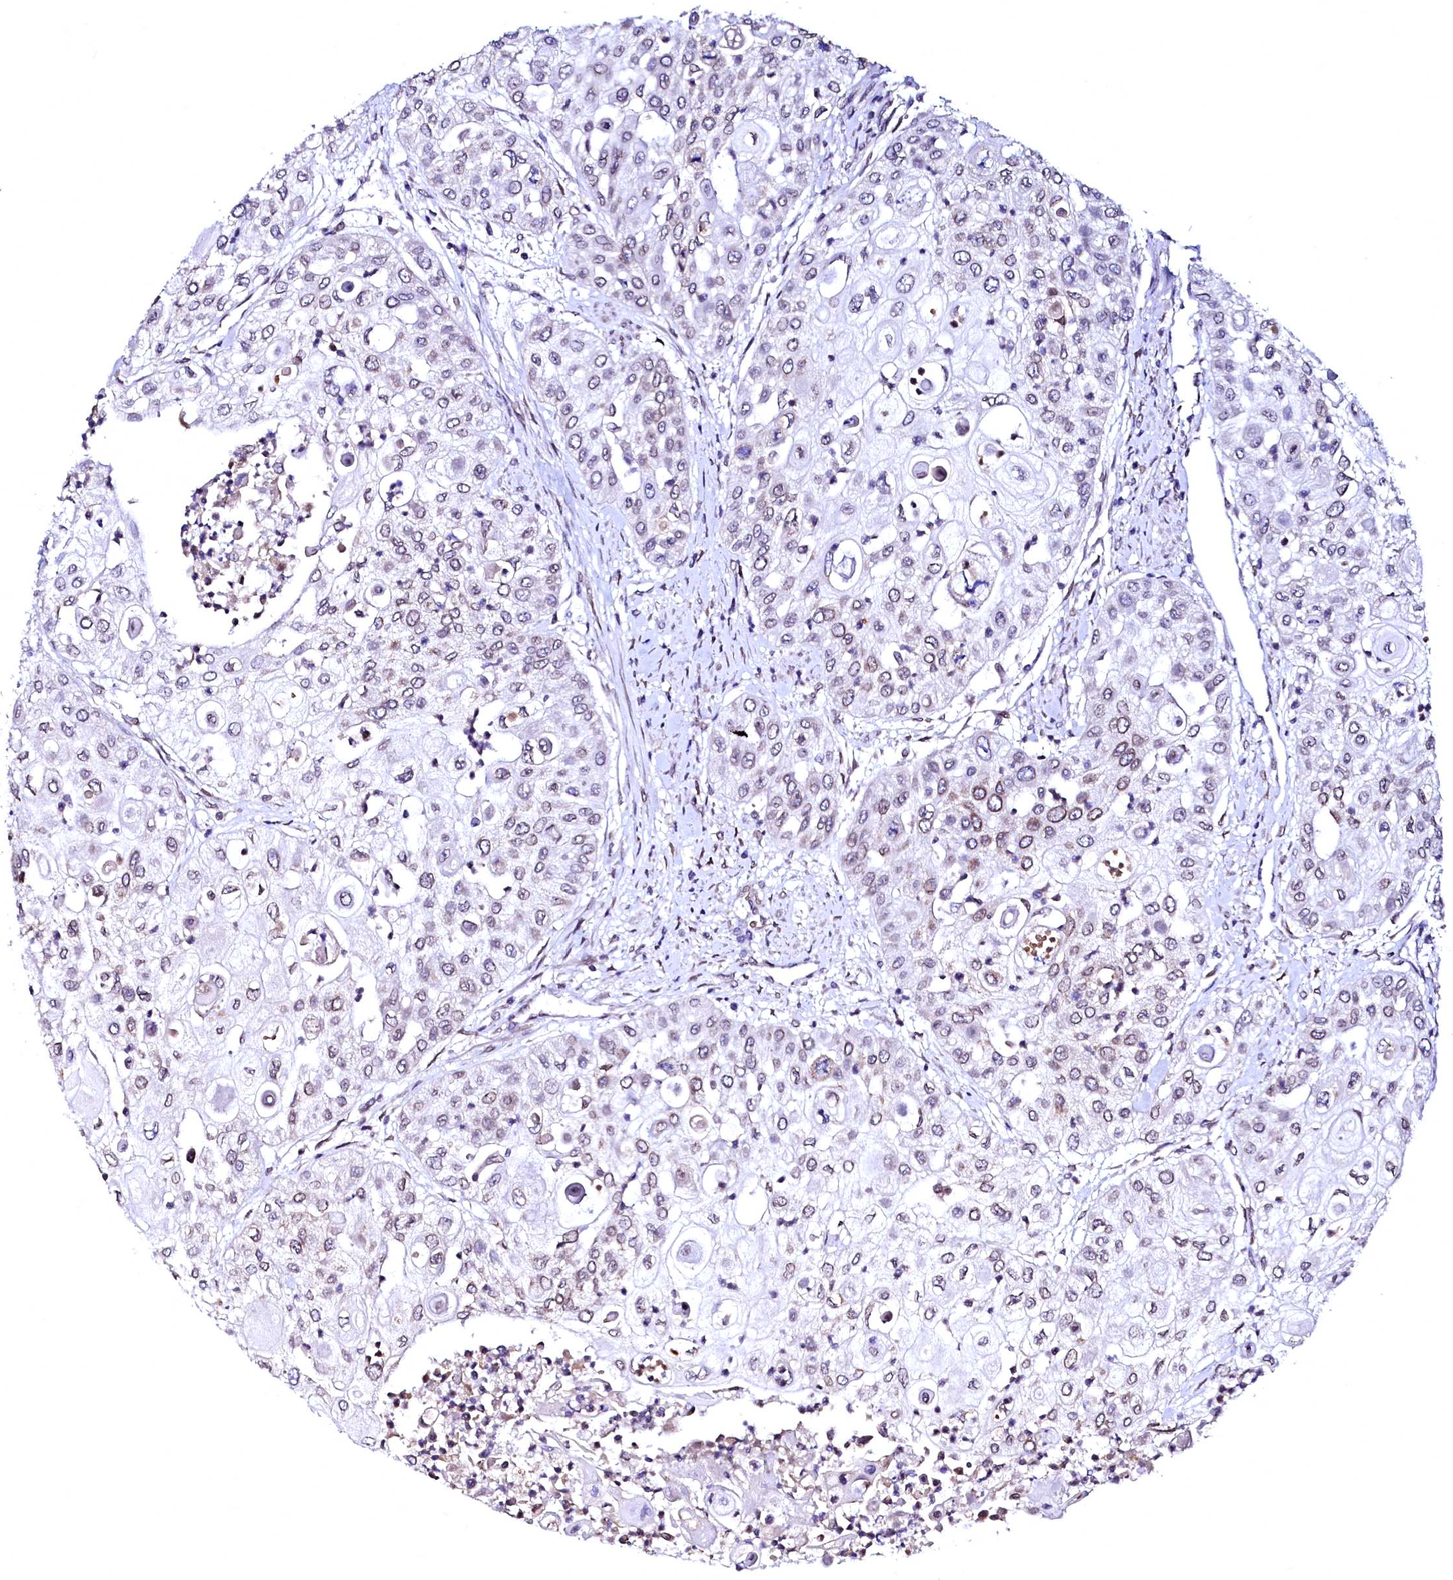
{"staining": {"intensity": "weak", "quantity": "25%-75%", "location": "cytoplasmic/membranous,nuclear"}, "tissue": "urothelial cancer", "cell_type": "Tumor cells", "image_type": "cancer", "snomed": [{"axis": "morphology", "description": "Urothelial carcinoma, High grade"}, {"axis": "topography", "description": "Urinary bladder"}], "caption": "Urothelial cancer tissue demonstrates weak cytoplasmic/membranous and nuclear staining in approximately 25%-75% of tumor cells, visualized by immunohistochemistry. The protein of interest is shown in brown color, while the nuclei are stained blue.", "gene": "HAND1", "patient": {"sex": "female", "age": 79}}